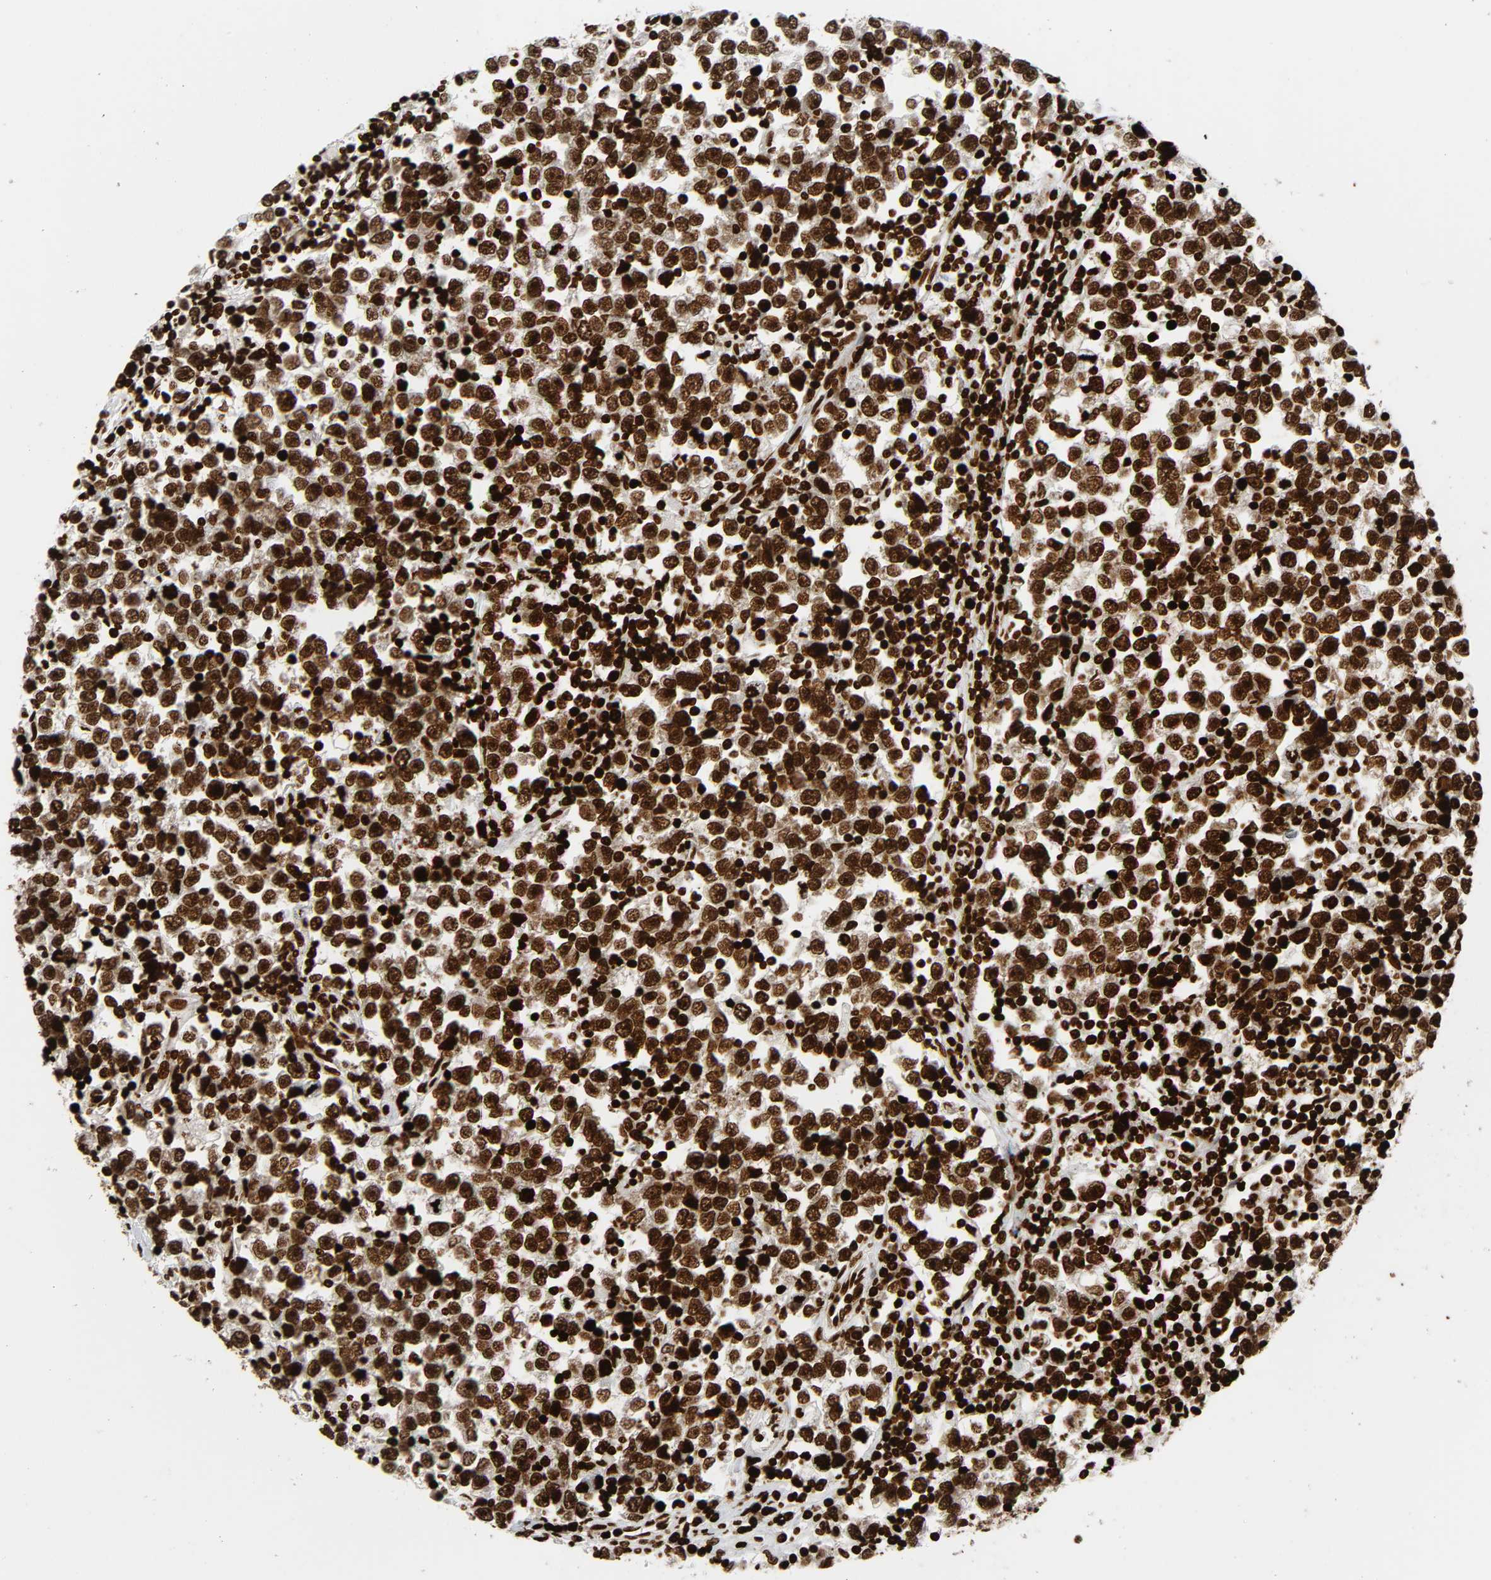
{"staining": {"intensity": "strong", "quantity": ">75%", "location": "nuclear"}, "tissue": "testis cancer", "cell_type": "Tumor cells", "image_type": "cancer", "snomed": [{"axis": "morphology", "description": "Seminoma, NOS"}, {"axis": "topography", "description": "Testis"}], "caption": "An image showing strong nuclear expression in approximately >75% of tumor cells in seminoma (testis), as visualized by brown immunohistochemical staining.", "gene": "RXRA", "patient": {"sex": "male", "age": 43}}